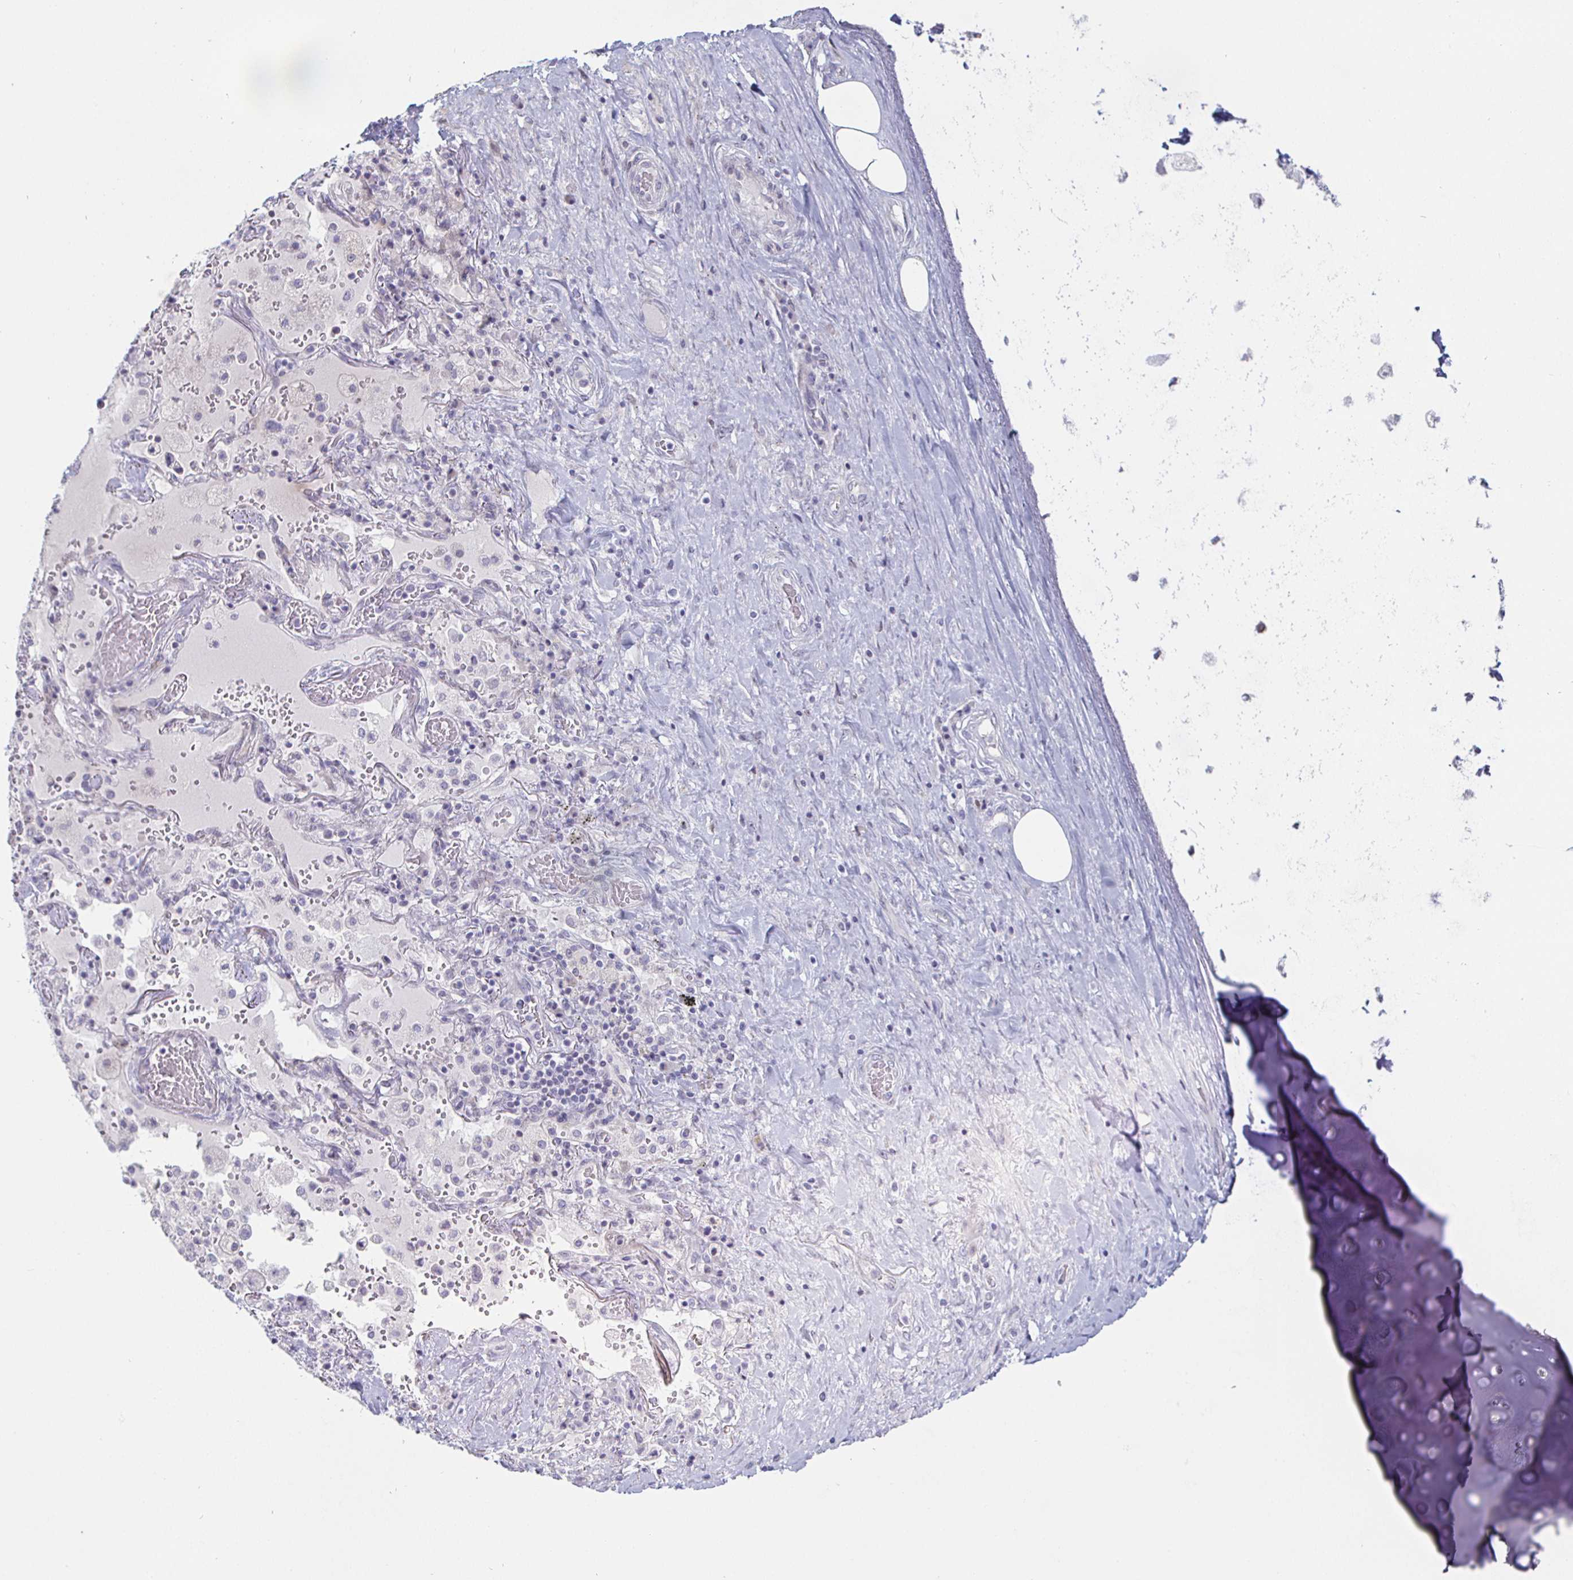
{"staining": {"intensity": "negative", "quantity": "none", "location": "none"}, "tissue": "adipose tissue", "cell_type": "Adipocytes", "image_type": "normal", "snomed": [{"axis": "morphology", "description": "Normal tissue, NOS"}, {"axis": "topography", "description": "Cartilage tissue"}, {"axis": "topography", "description": "Bronchus"}], "caption": "An IHC micrograph of unremarkable adipose tissue is shown. There is no staining in adipocytes of adipose tissue.", "gene": "DMRTB1", "patient": {"sex": "male", "age": 64}}